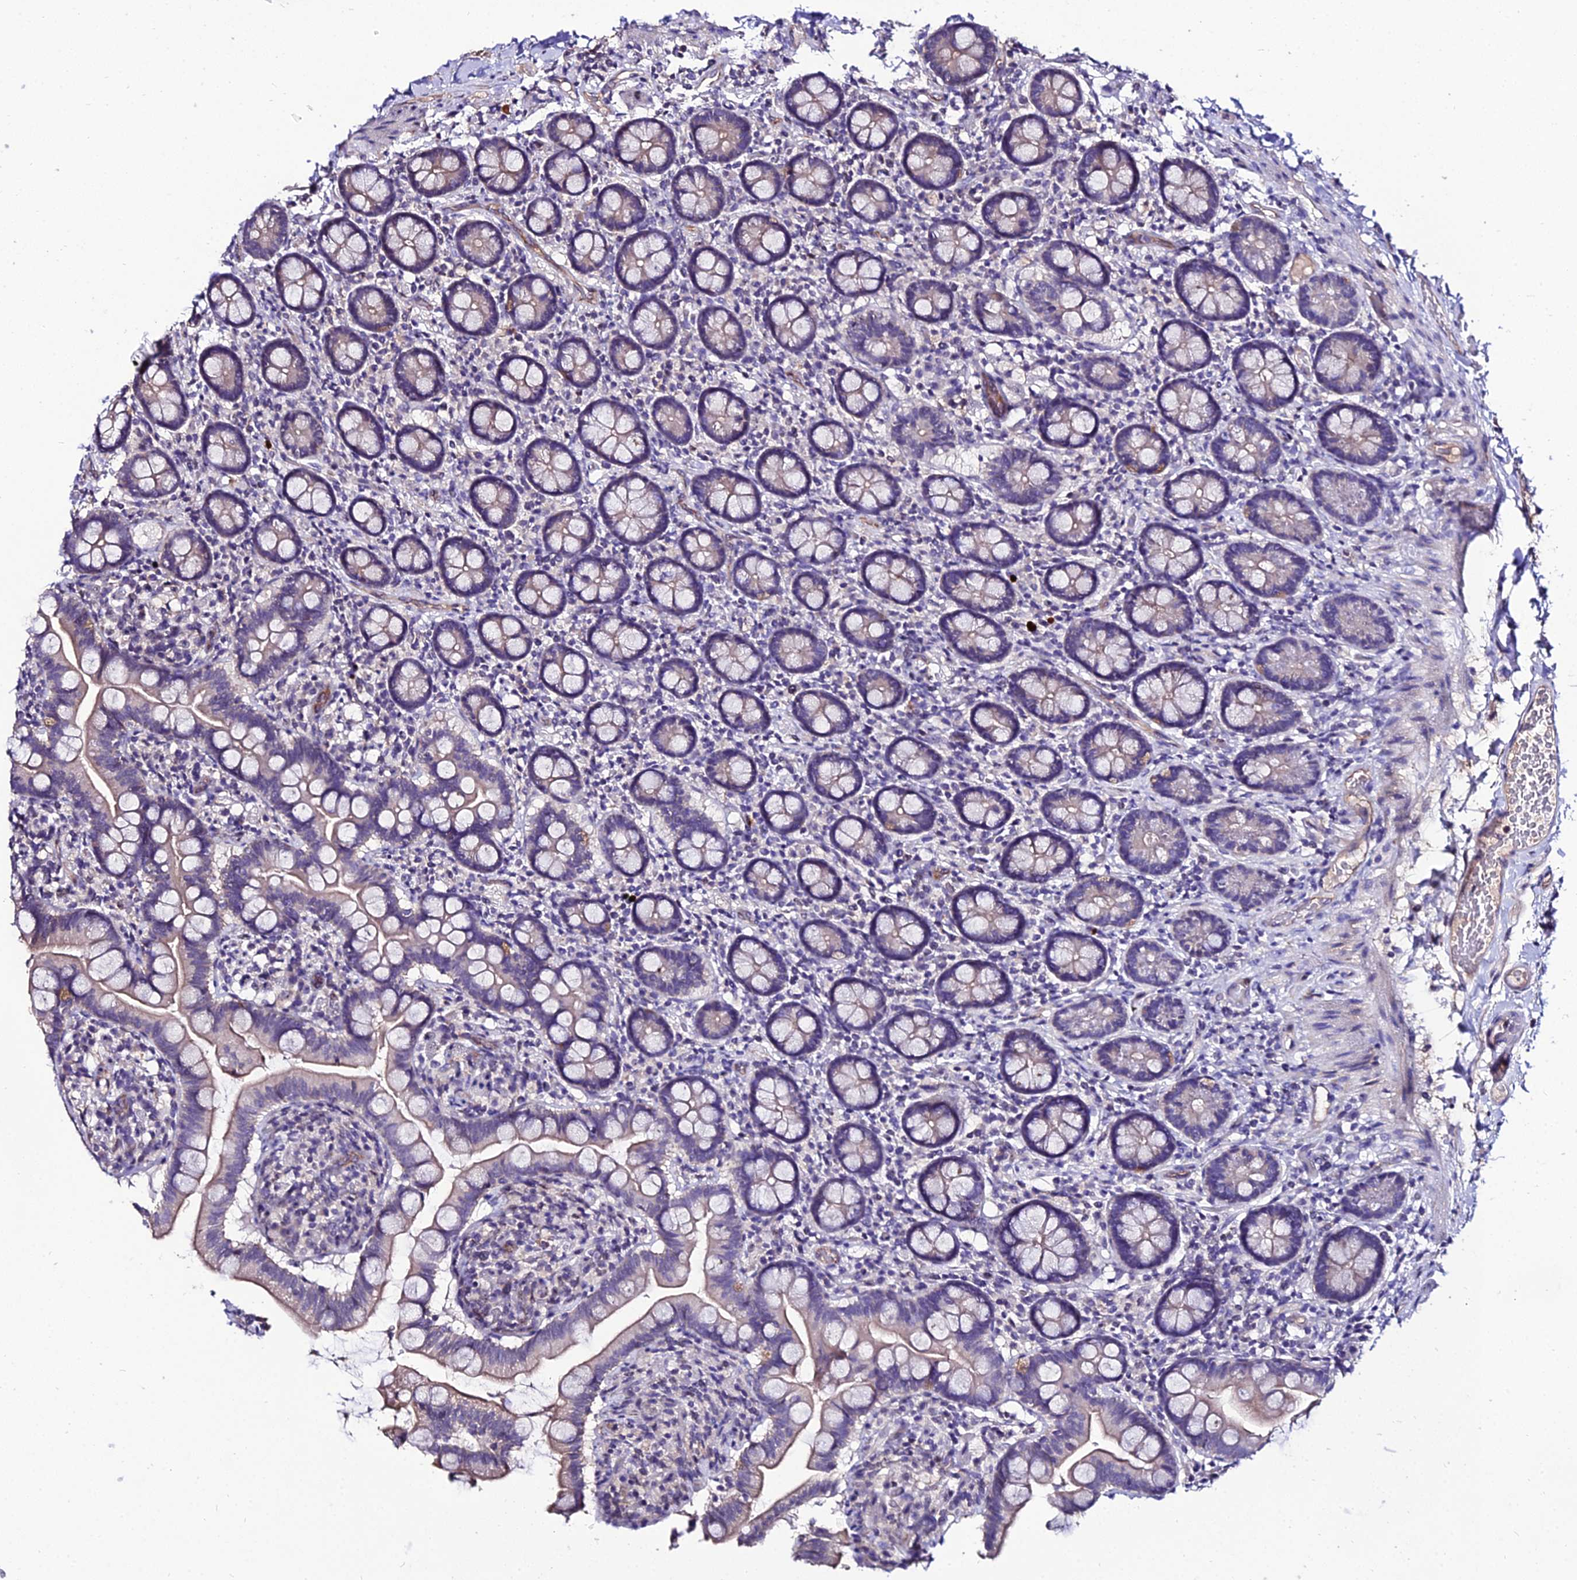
{"staining": {"intensity": "weak", "quantity": "25%-75%", "location": "cytoplasmic/membranous"}, "tissue": "small intestine", "cell_type": "Glandular cells", "image_type": "normal", "snomed": [{"axis": "morphology", "description": "Normal tissue, NOS"}, {"axis": "topography", "description": "Small intestine"}], "caption": "DAB (3,3'-diaminobenzidine) immunohistochemical staining of benign human small intestine shows weak cytoplasmic/membranous protein positivity in approximately 25%-75% of glandular cells. (DAB IHC with brightfield microscopy, high magnification).", "gene": "SHQ1", "patient": {"sex": "female", "age": 64}}